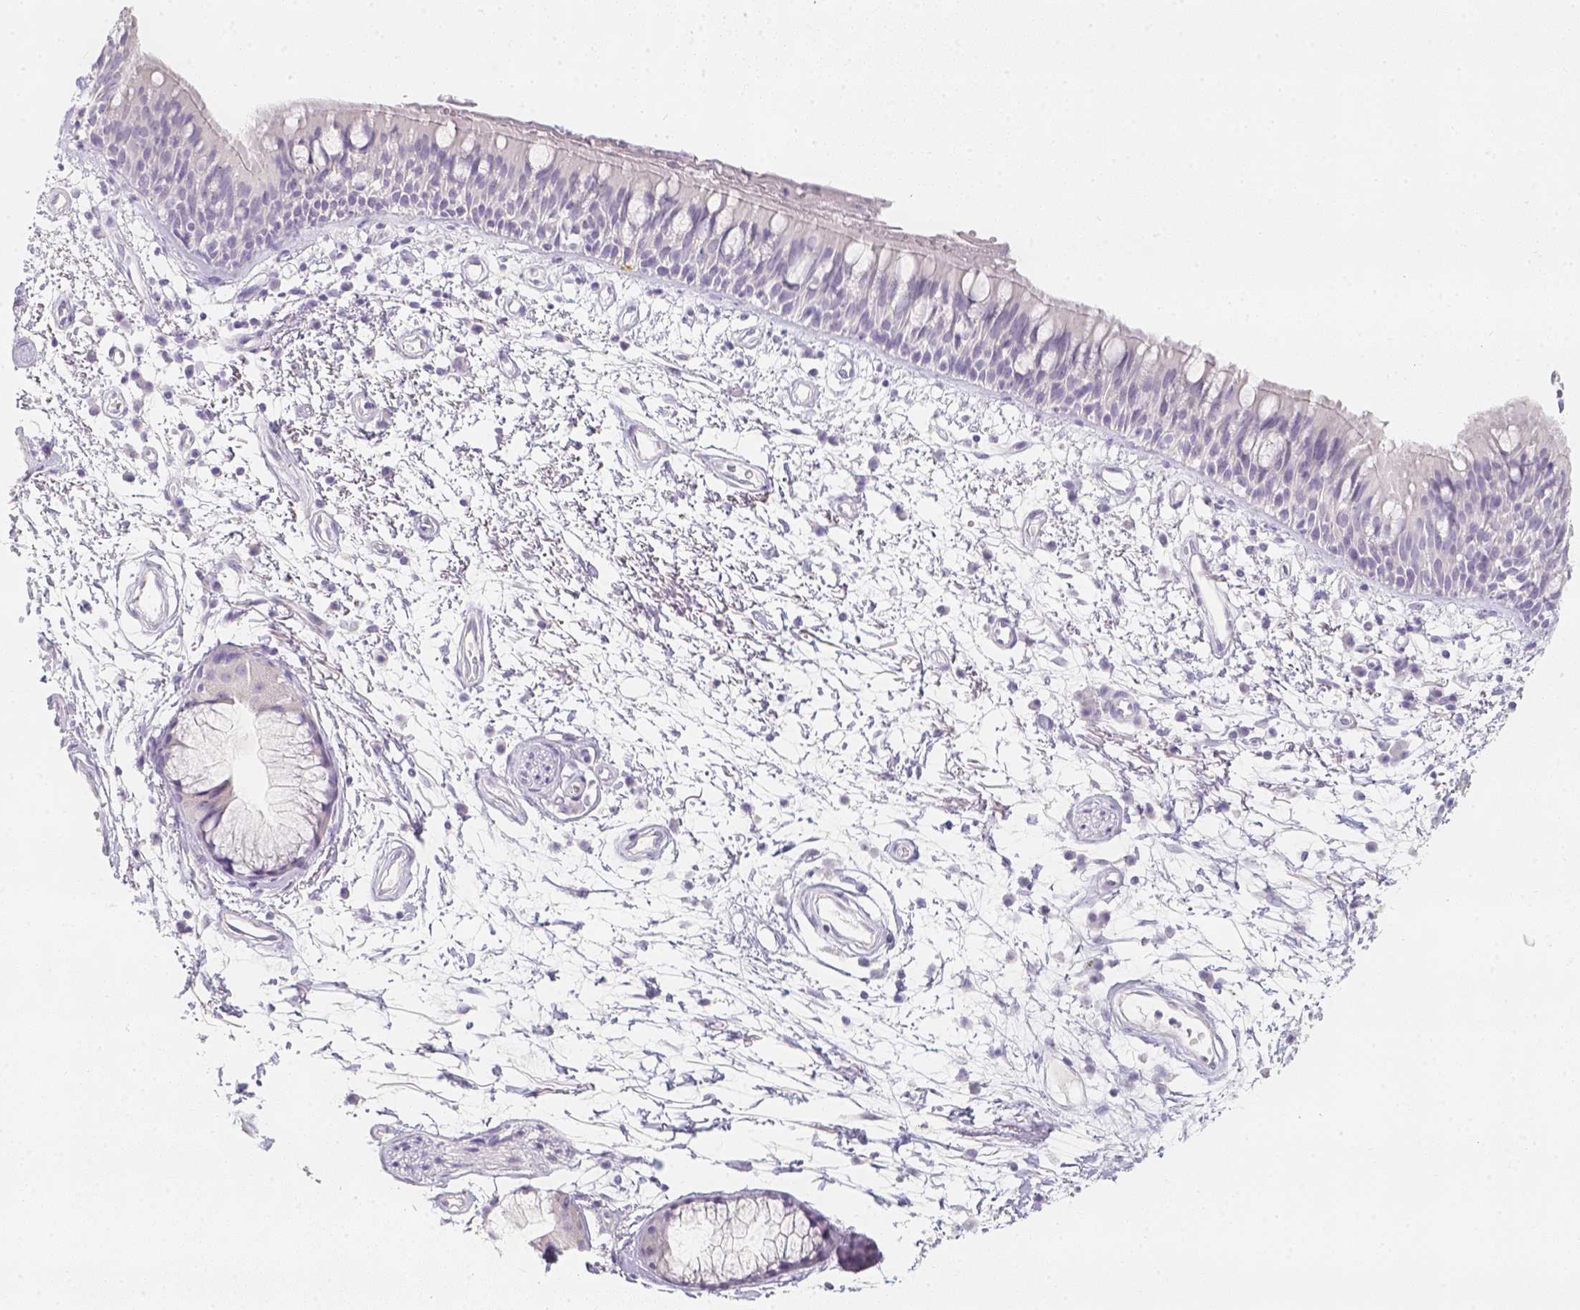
{"staining": {"intensity": "negative", "quantity": "none", "location": "none"}, "tissue": "bronchus", "cell_type": "Respiratory epithelial cells", "image_type": "normal", "snomed": [{"axis": "morphology", "description": "Normal tissue, NOS"}, {"axis": "morphology", "description": "Squamous cell carcinoma, NOS"}, {"axis": "topography", "description": "Cartilage tissue"}, {"axis": "topography", "description": "Bronchus"}, {"axis": "topography", "description": "Lung"}], "caption": "The IHC histopathology image has no significant positivity in respiratory epithelial cells of bronchus. (Brightfield microscopy of DAB immunohistochemistry at high magnification).", "gene": "SLC18A1", "patient": {"sex": "male", "age": 66}}